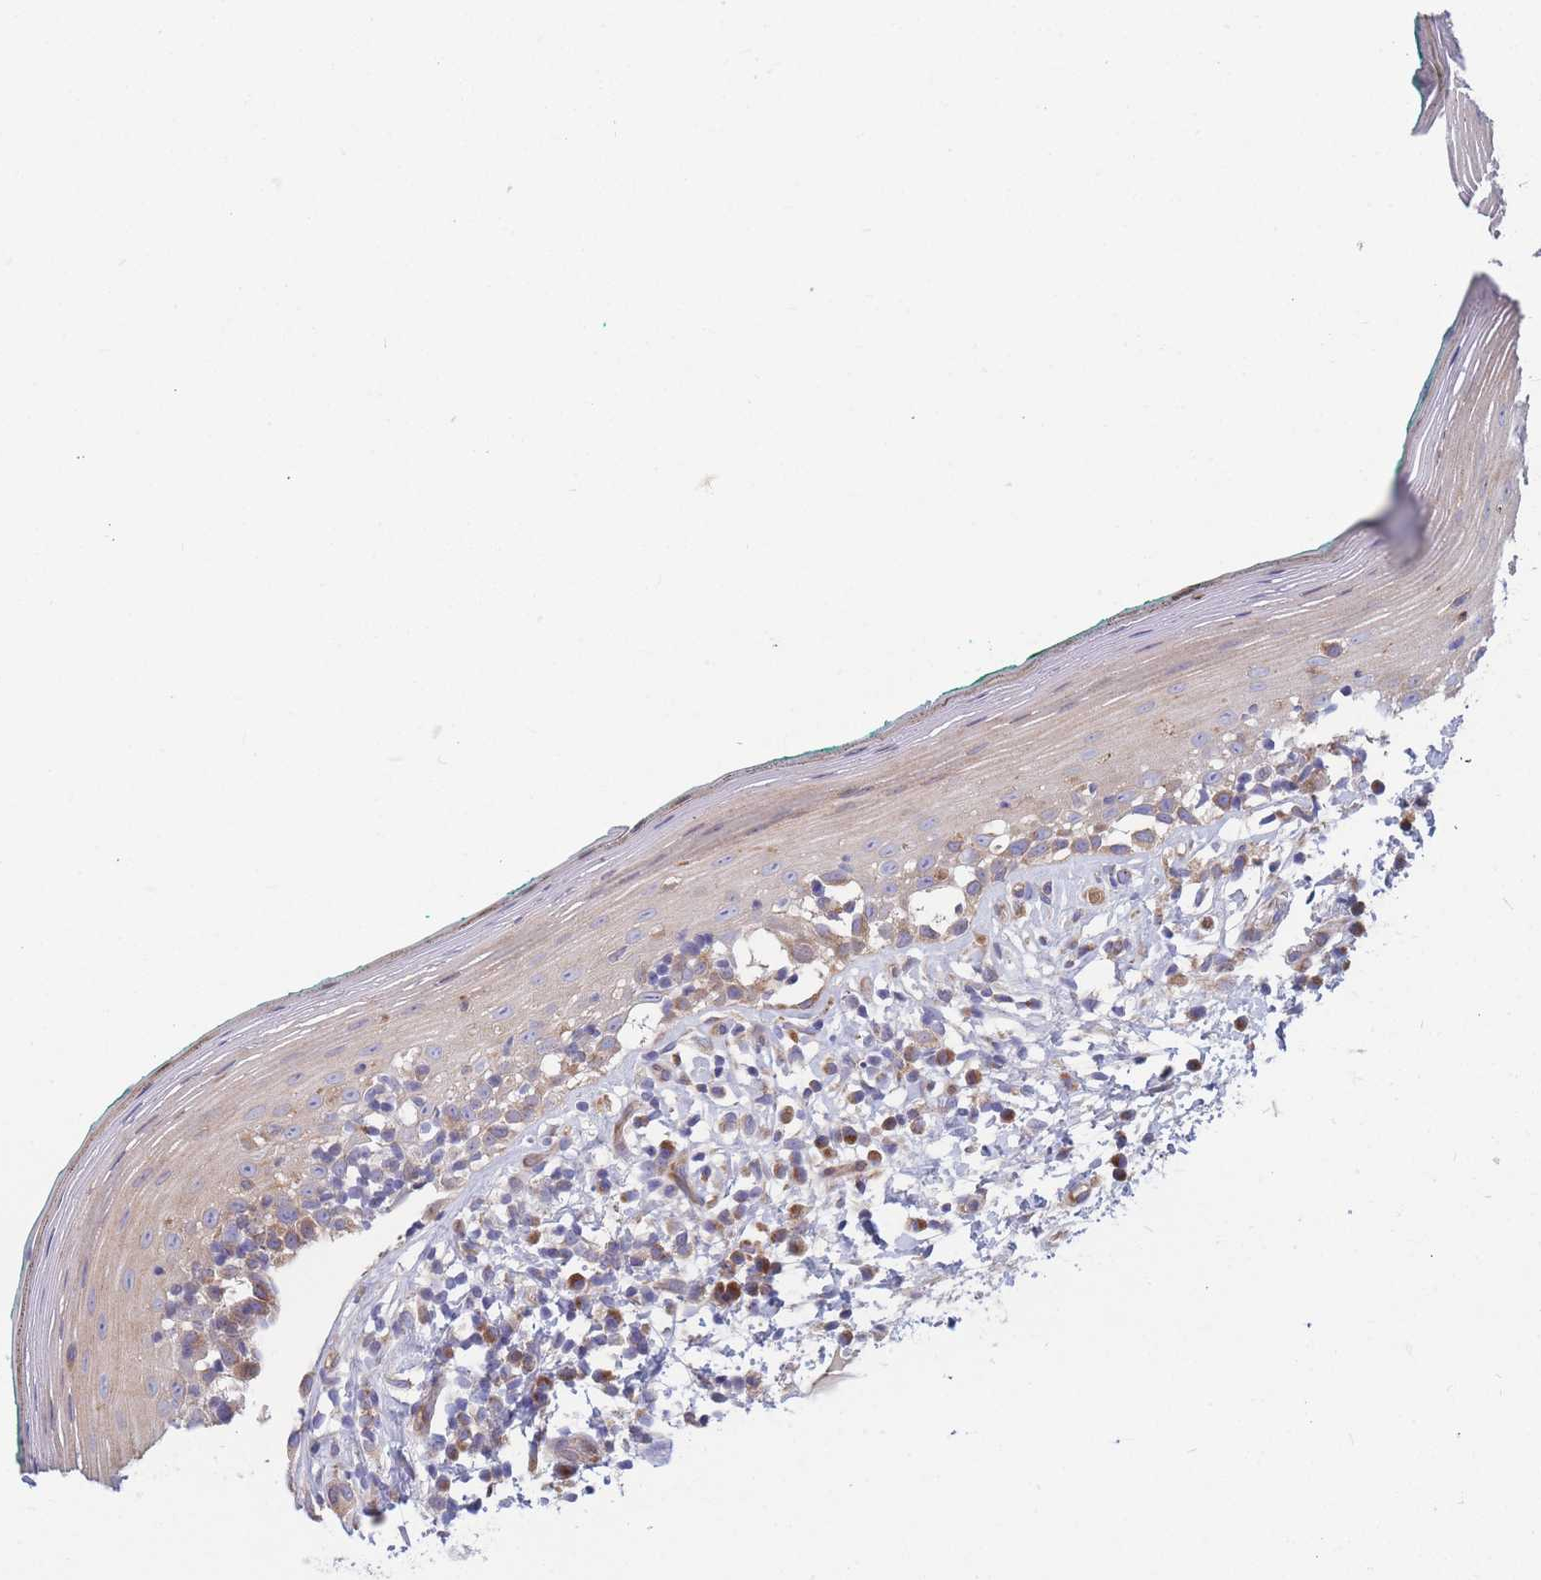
{"staining": {"intensity": "moderate", "quantity": "25%-75%", "location": "cytoplasmic/membranous"}, "tissue": "oral mucosa", "cell_type": "Squamous epithelial cells", "image_type": "normal", "snomed": [{"axis": "morphology", "description": "Normal tissue, NOS"}, {"axis": "topography", "description": "Oral tissue"}], "caption": "Immunohistochemistry (IHC) (DAB) staining of unremarkable human oral mucosa reveals moderate cytoplasmic/membranous protein staining in about 25%-75% of squamous epithelial cells. (DAB (3,3'-diaminobenzidine) IHC with brightfield microscopy, high magnification).", "gene": "TMEM131L", "patient": {"sex": "female", "age": 83}}